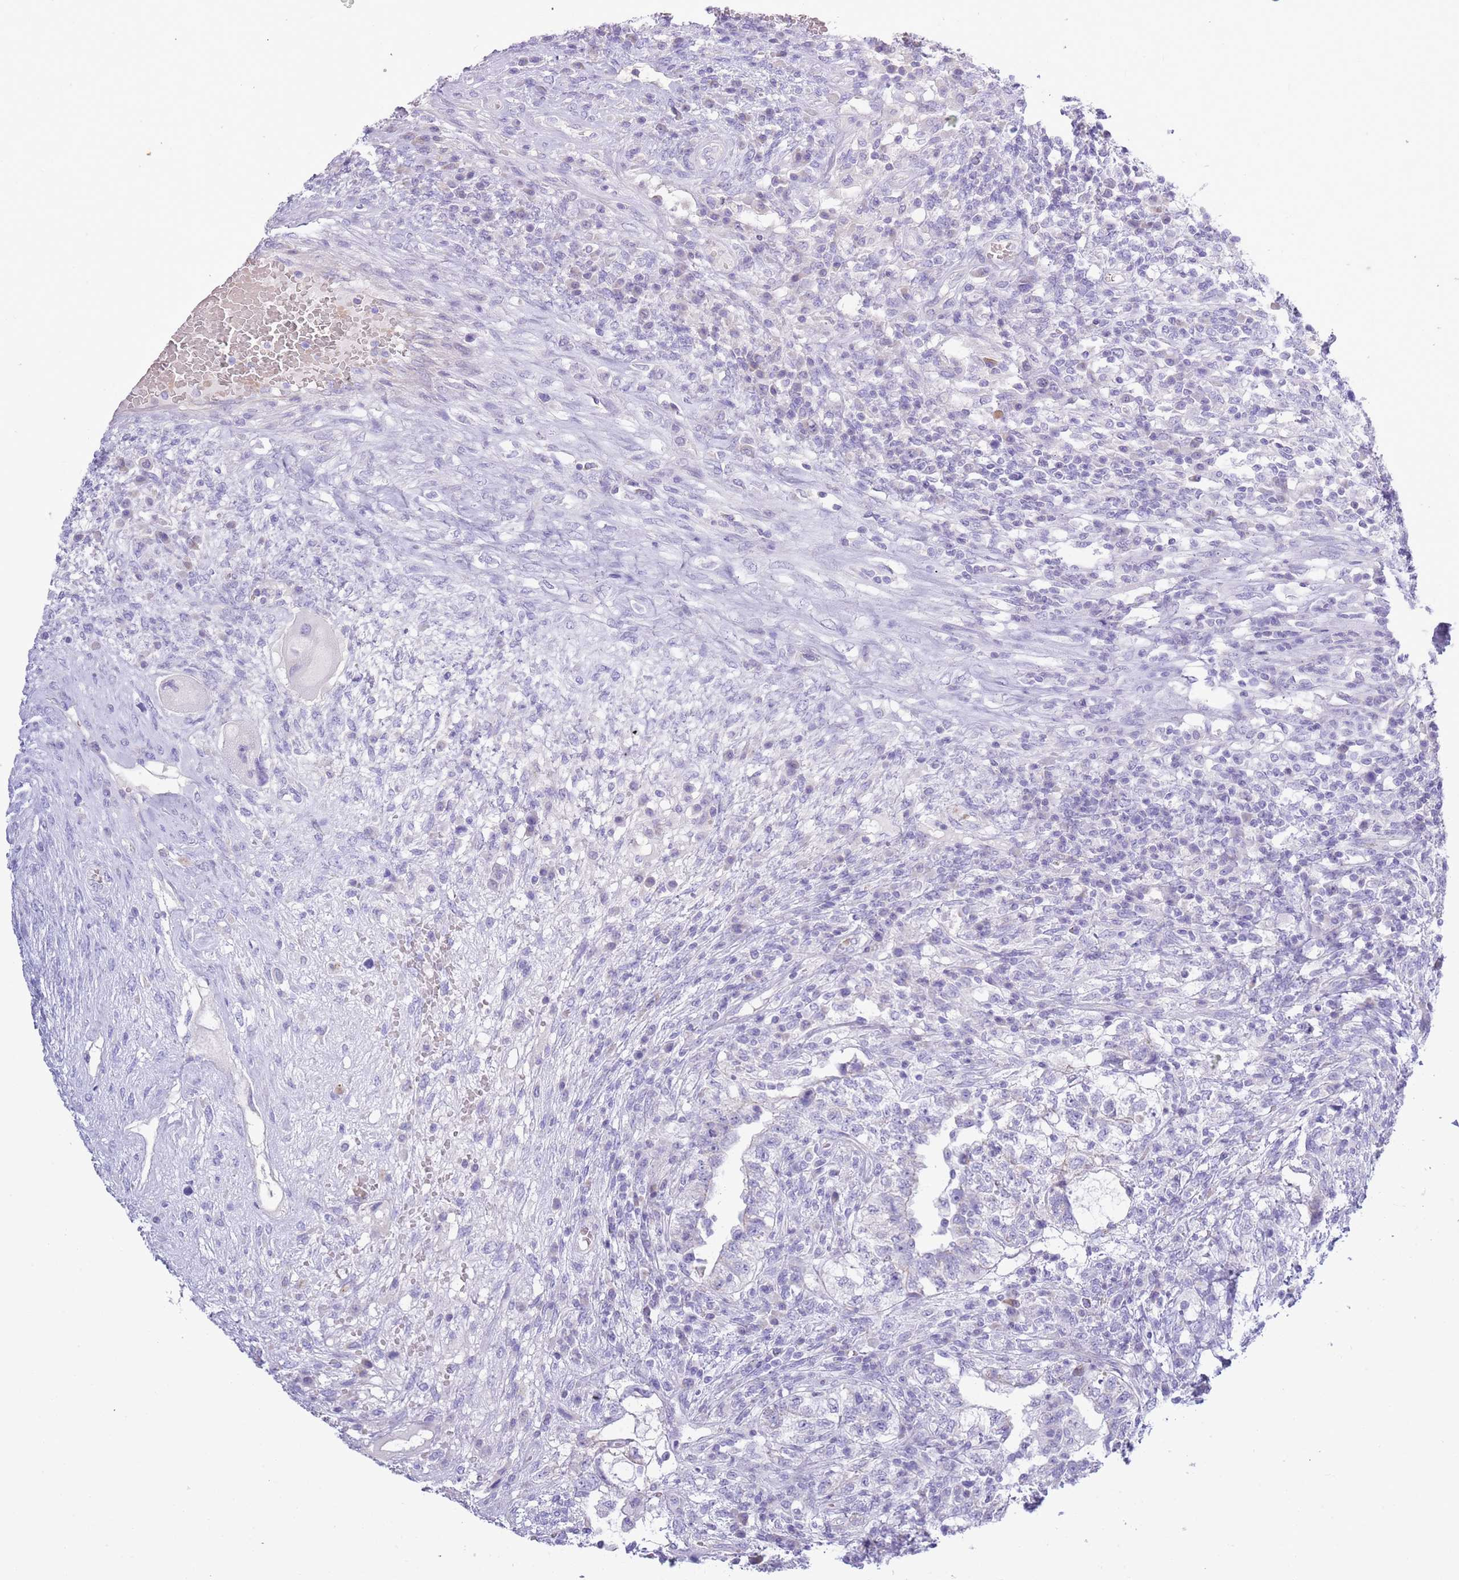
{"staining": {"intensity": "negative", "quantity": "none", "location": "none"}, "tissue": "testis cancer", "cell_type": "Tumor cells", "image_type": "cancer", "snomed": [{"axis": "morphology", "description": "Carcinoma, Embryonal, NOS"}, {"axis": "topography", "description": "Testis"}], "caption": "High power microscopy micrograph of an IHC micrograph of testis embryonal carcinoma, revealing no significant expression in tumor cells.", "gene": "ACR", "patient": {"sex": "male", "age": 26}}